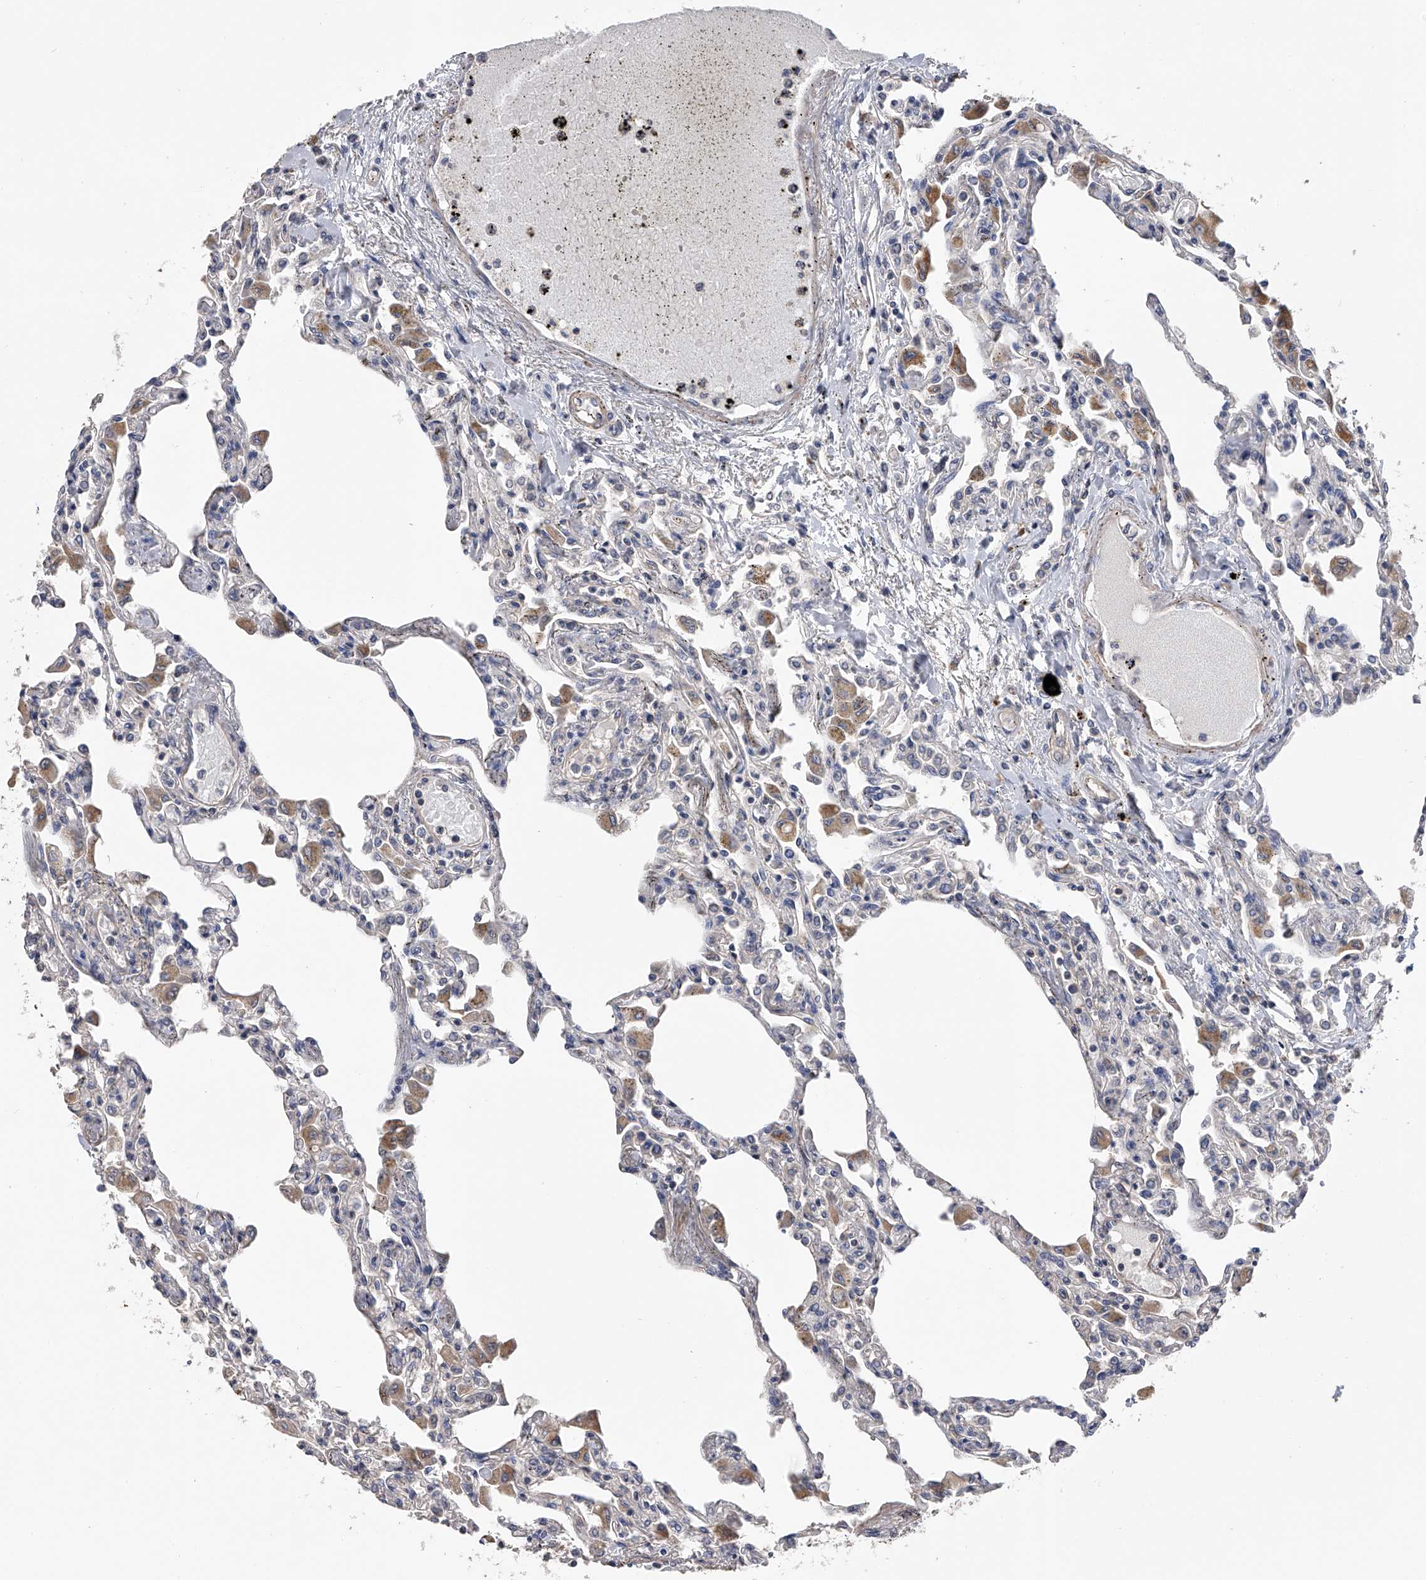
{"staining": {"intensity": "negative", "quantity": "none", "location": "none"}, "tissue": "lung", "cell_type": "Alveolar cells", "image_type": "normal", "snomed": [{"axis": "morphology", "description": "Normal tissue, NOS"}, {"axis": "topography", "description": "Bronchus"}, {"axis": "topography", "description": "Lung"}], "caption": "Immunohistochemistry (IHC) photomicrograph of normal human lung stained for a protein (brown), which exhibits no staining in alveolar cells.", "gene": "CFAP298", "patient": {"sex": "female", "age": 49}}